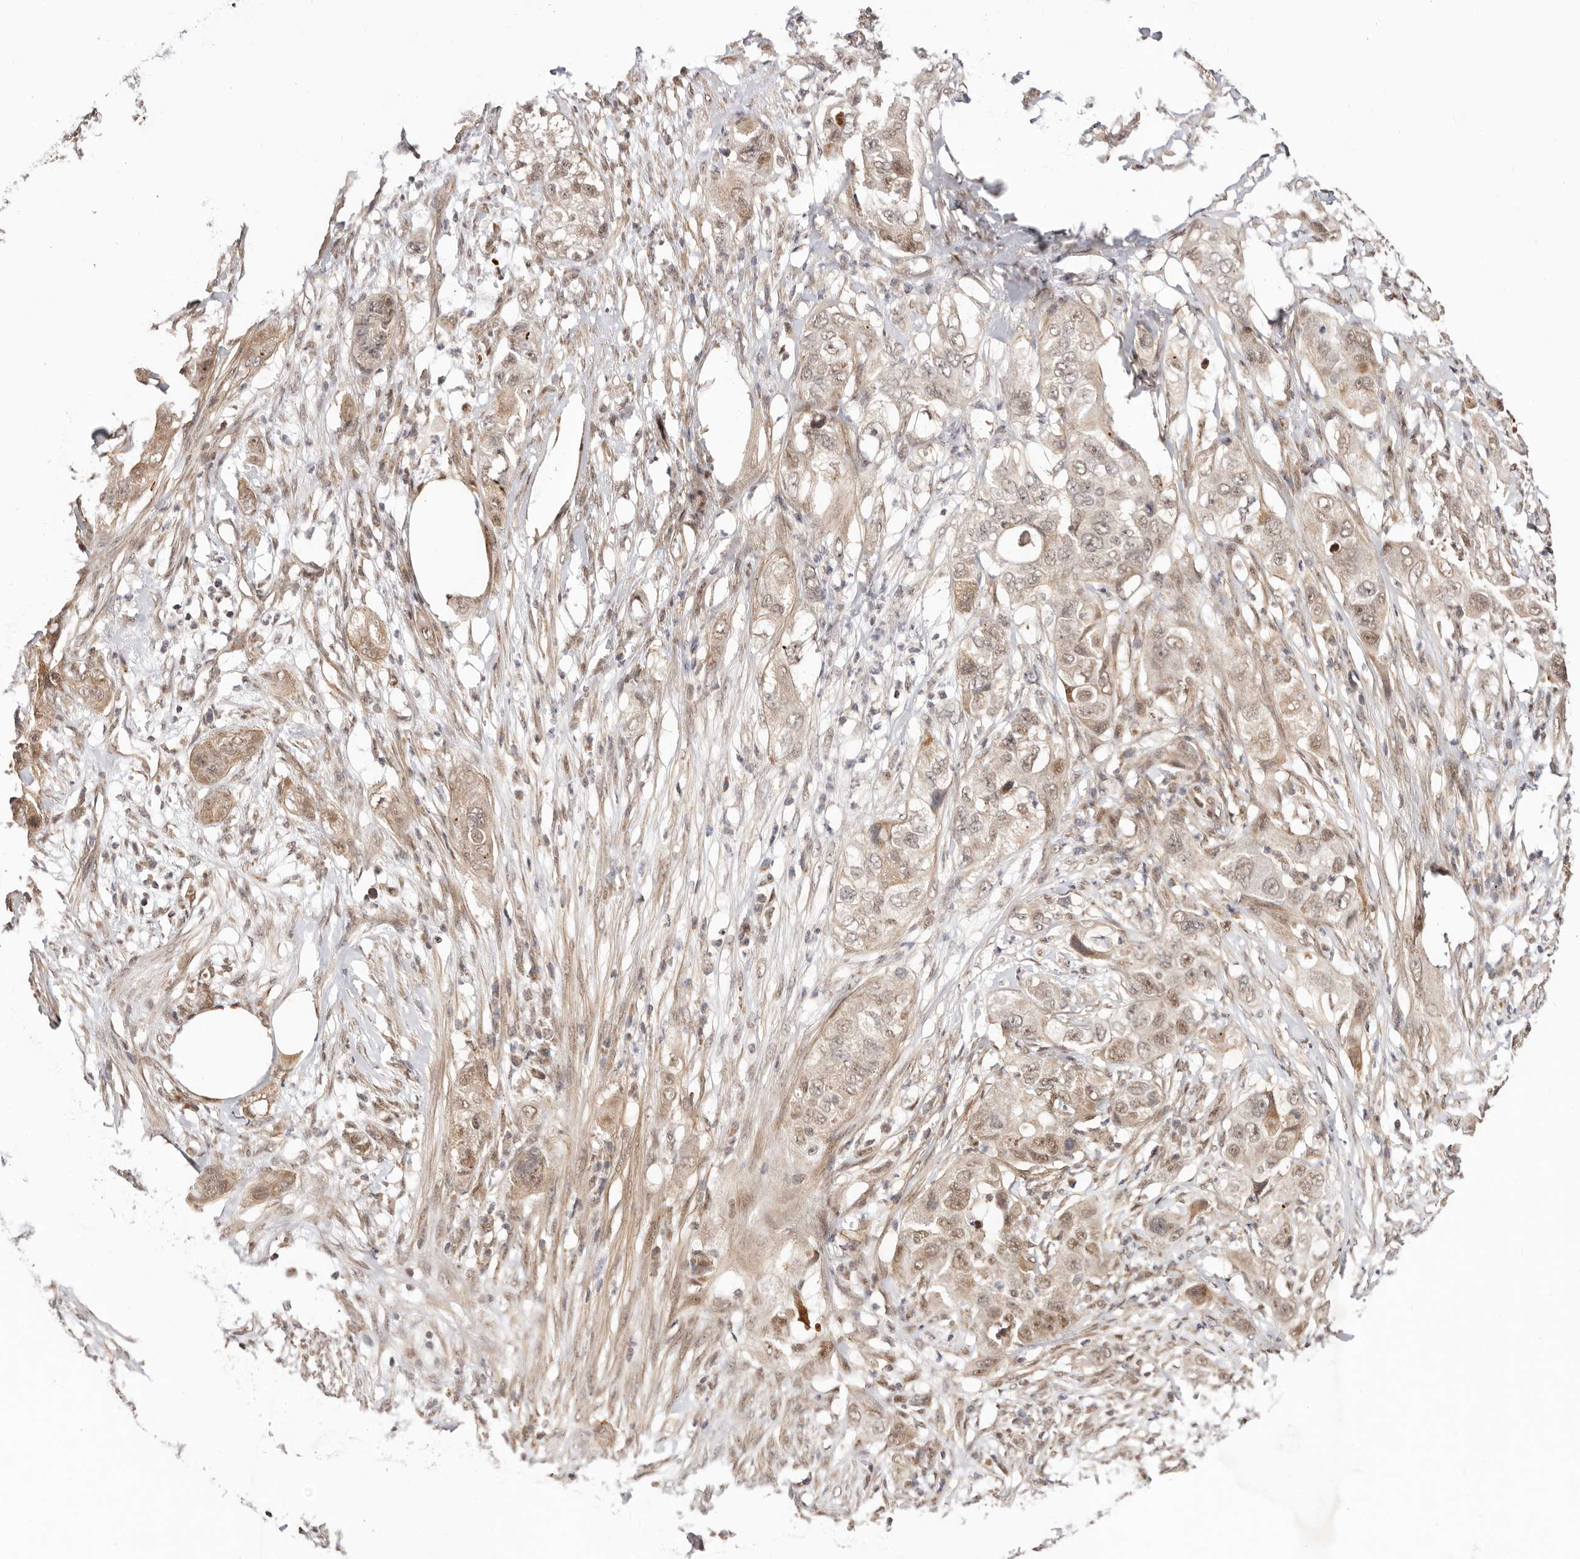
{"staining": {"intensity": "weak", "quantity": ">75%", "location": "cytoplasmic/membranous,nuclear"}, "tissue": "pancreatic cancer", "cell_type": "Tumor cells", "image_type": "cancer", "snomed": [{"axis": "morphology", "description": "Adenocarcinoma, NOS"}, {"axis": "topography", "description": "Pancreas"}], "caption": "This histopathology image shows pancreatic adenocarcinoma stained with IHC to label a protein in brown. The cytoplasmic/membranous and nuclear of tumor cells show weak positivity for the protein. Nuclei are counter-stained blue.", "gene": "CTNNBL1", "patient": {"sex": "female", "age": 78}}